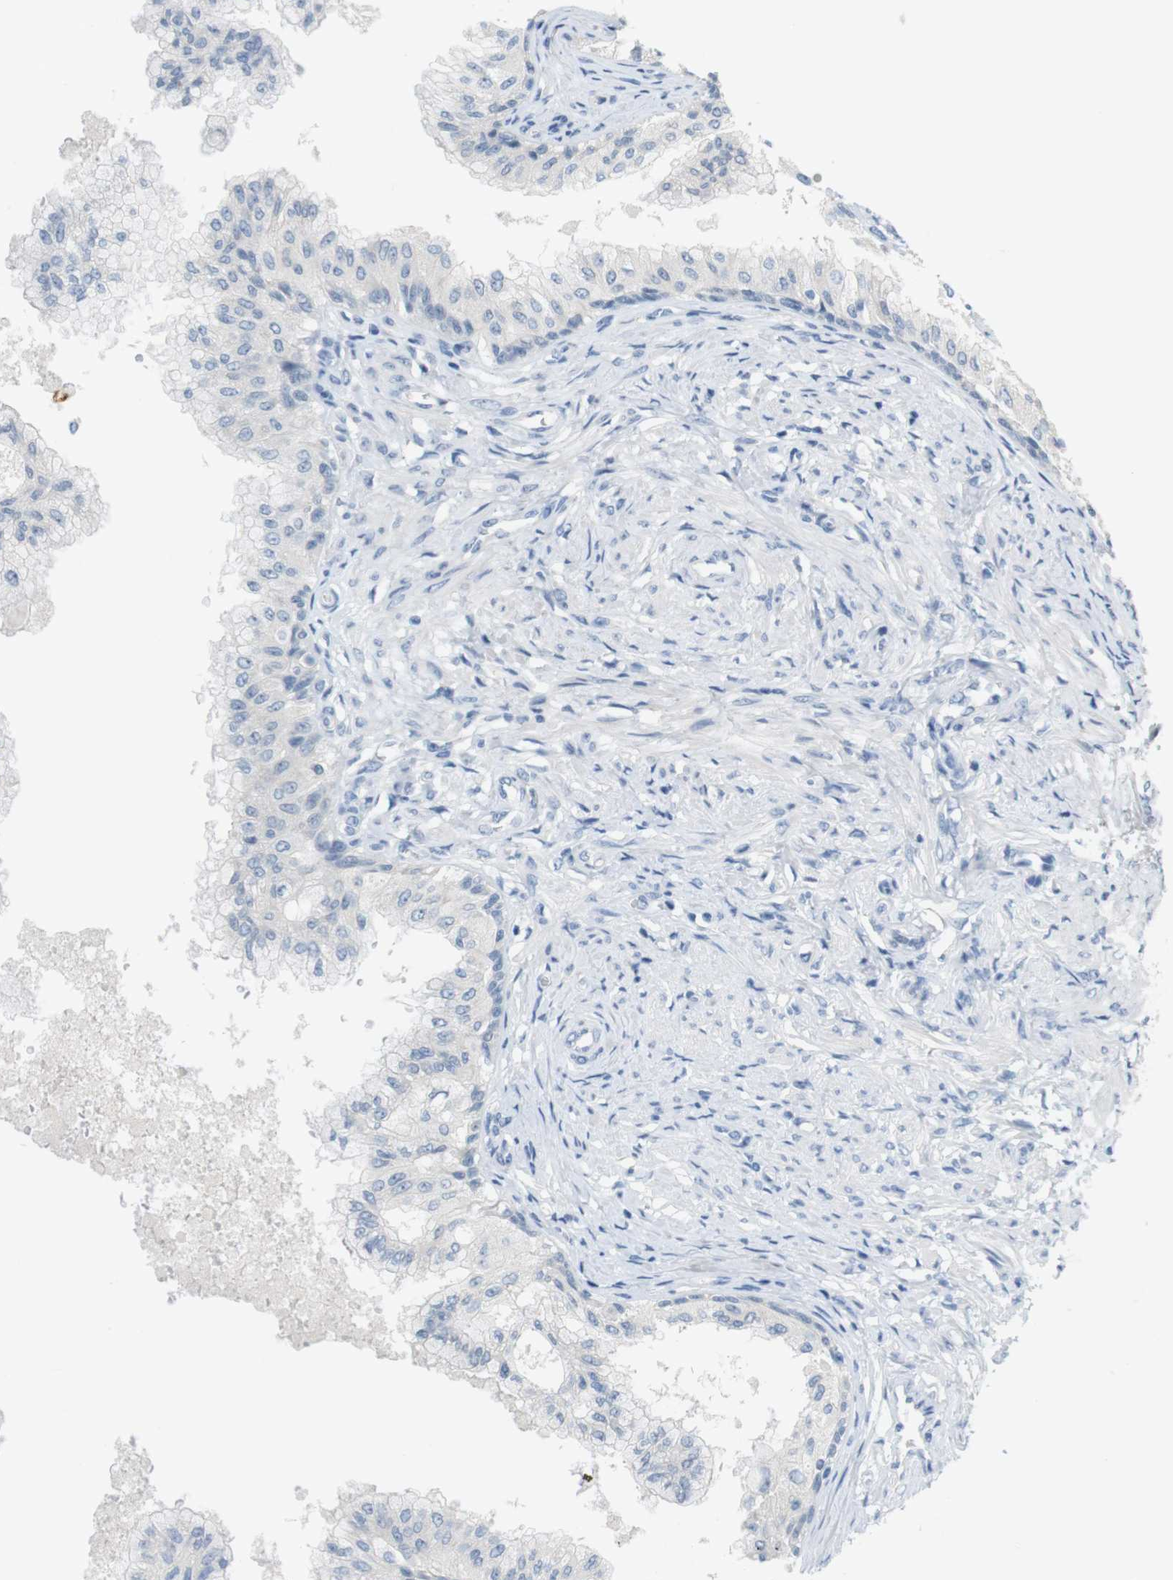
{"staining": {"intensity": "negative", "quantity": "none", "location": "none"}, "tissue": "prostate", "cell_type": "Glandular cells", "image_type": "normal", "snomed": [{"axis": "morphology", "description": "Normal tissue, NOS"}, {"axis": "topography", "description": "Prostate"}, {"axis": "topography", "description": "Seminal veicle"}], "caption": "Protein analysis of unremarkable prostate demonstrates no significant staining in glandular cells. The staining is performed using DAB brown chromogen with nuclei counter-stained in using hematoxylin.", "gene": "LRRK2", "patient": {"sex": "male", "age": 60}}